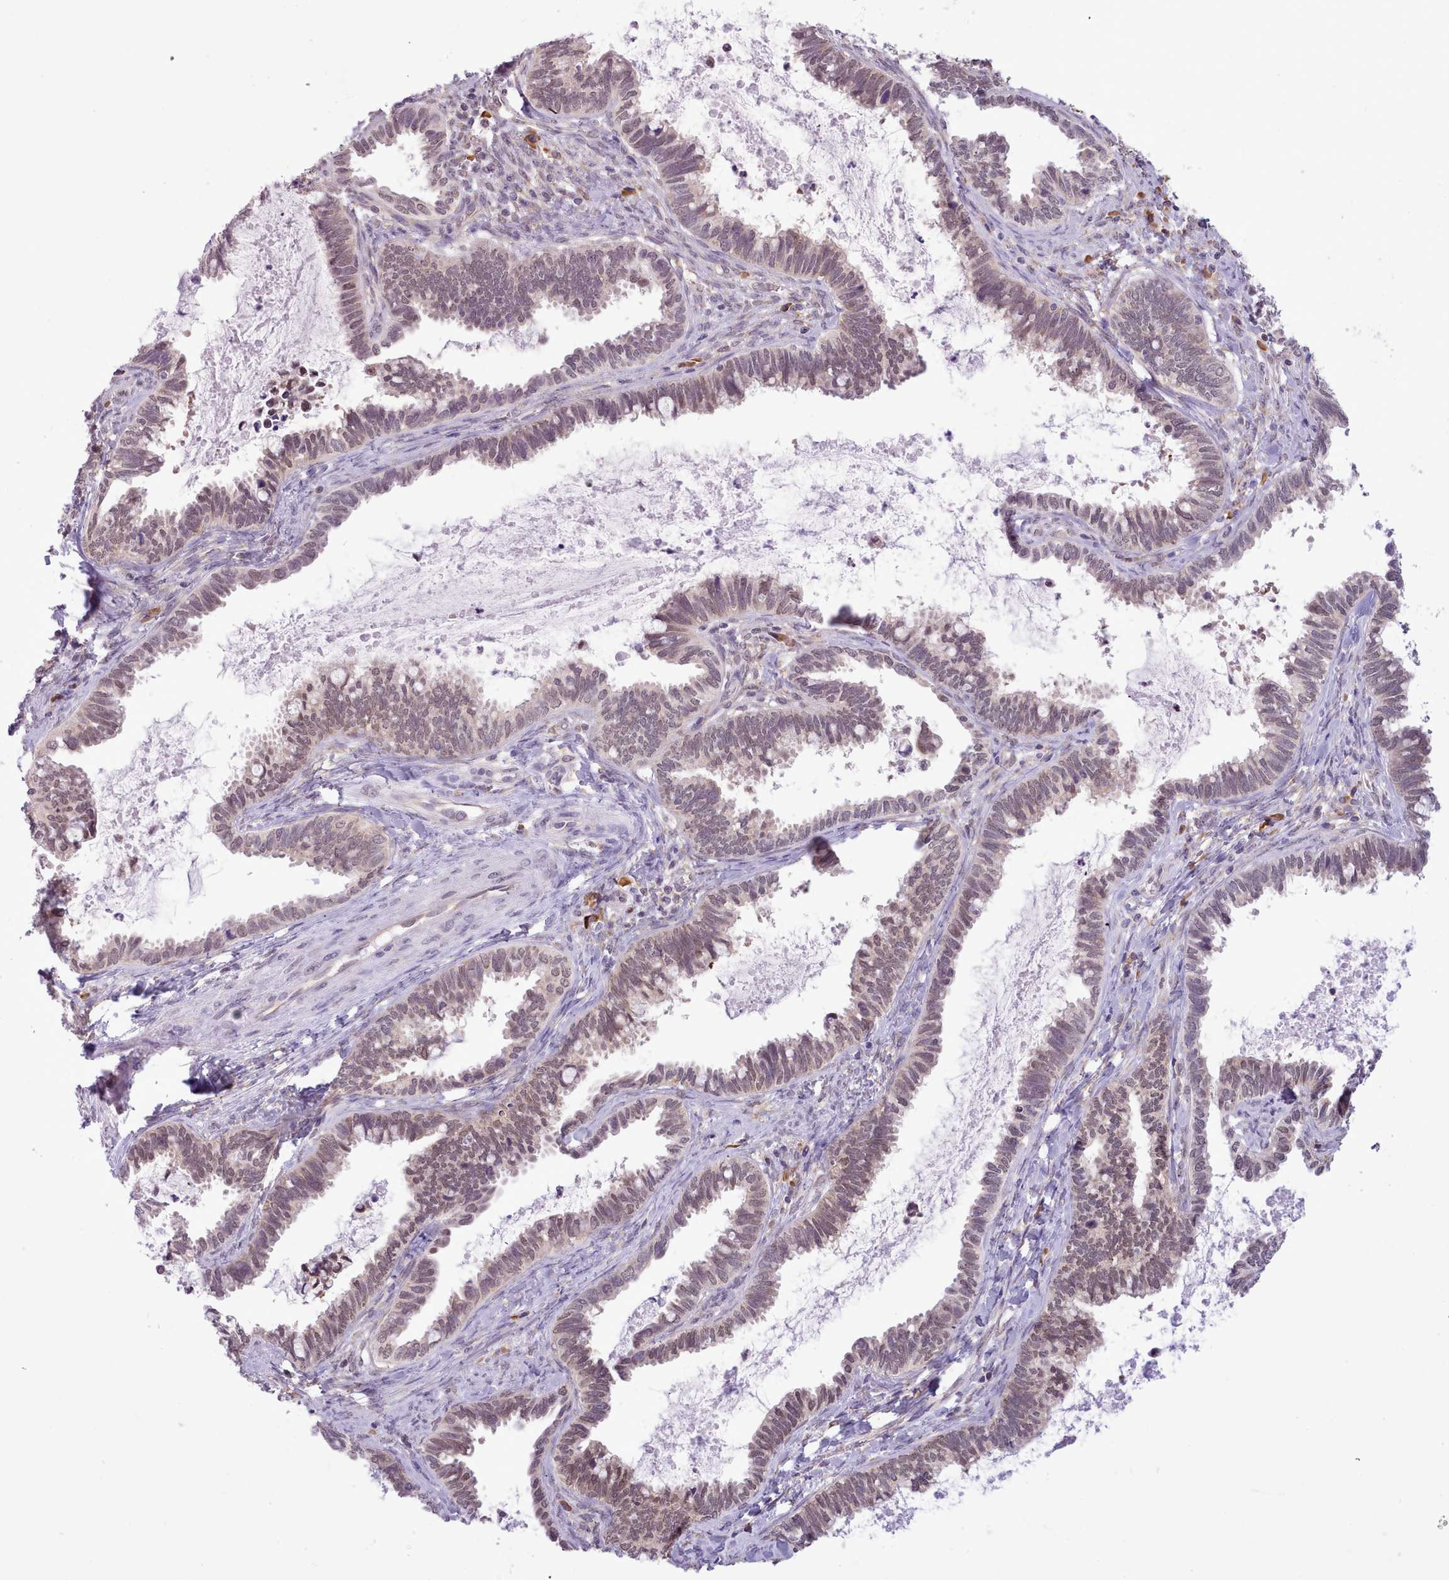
{"staining": {"intensity": "moderate", "quantity": ">75%", "location": "nuclear"}, "tissue": "cervical cancer", "cell_type": "Tumor cells", "image_type": "cancer", "snomed": [{"axis": "morphology", "description": "Adenocarcinoma, NOS"}, {"axis": "topography", "description": "Cervix"}], "caption": "The micrograph reveals immunohistochemical staining of cervical cancer. There is moderate nuclear expression is present in about >75% of tumor cells.", "gene": "SEC61B", "patient": {"sex": "female", "age": 37}}